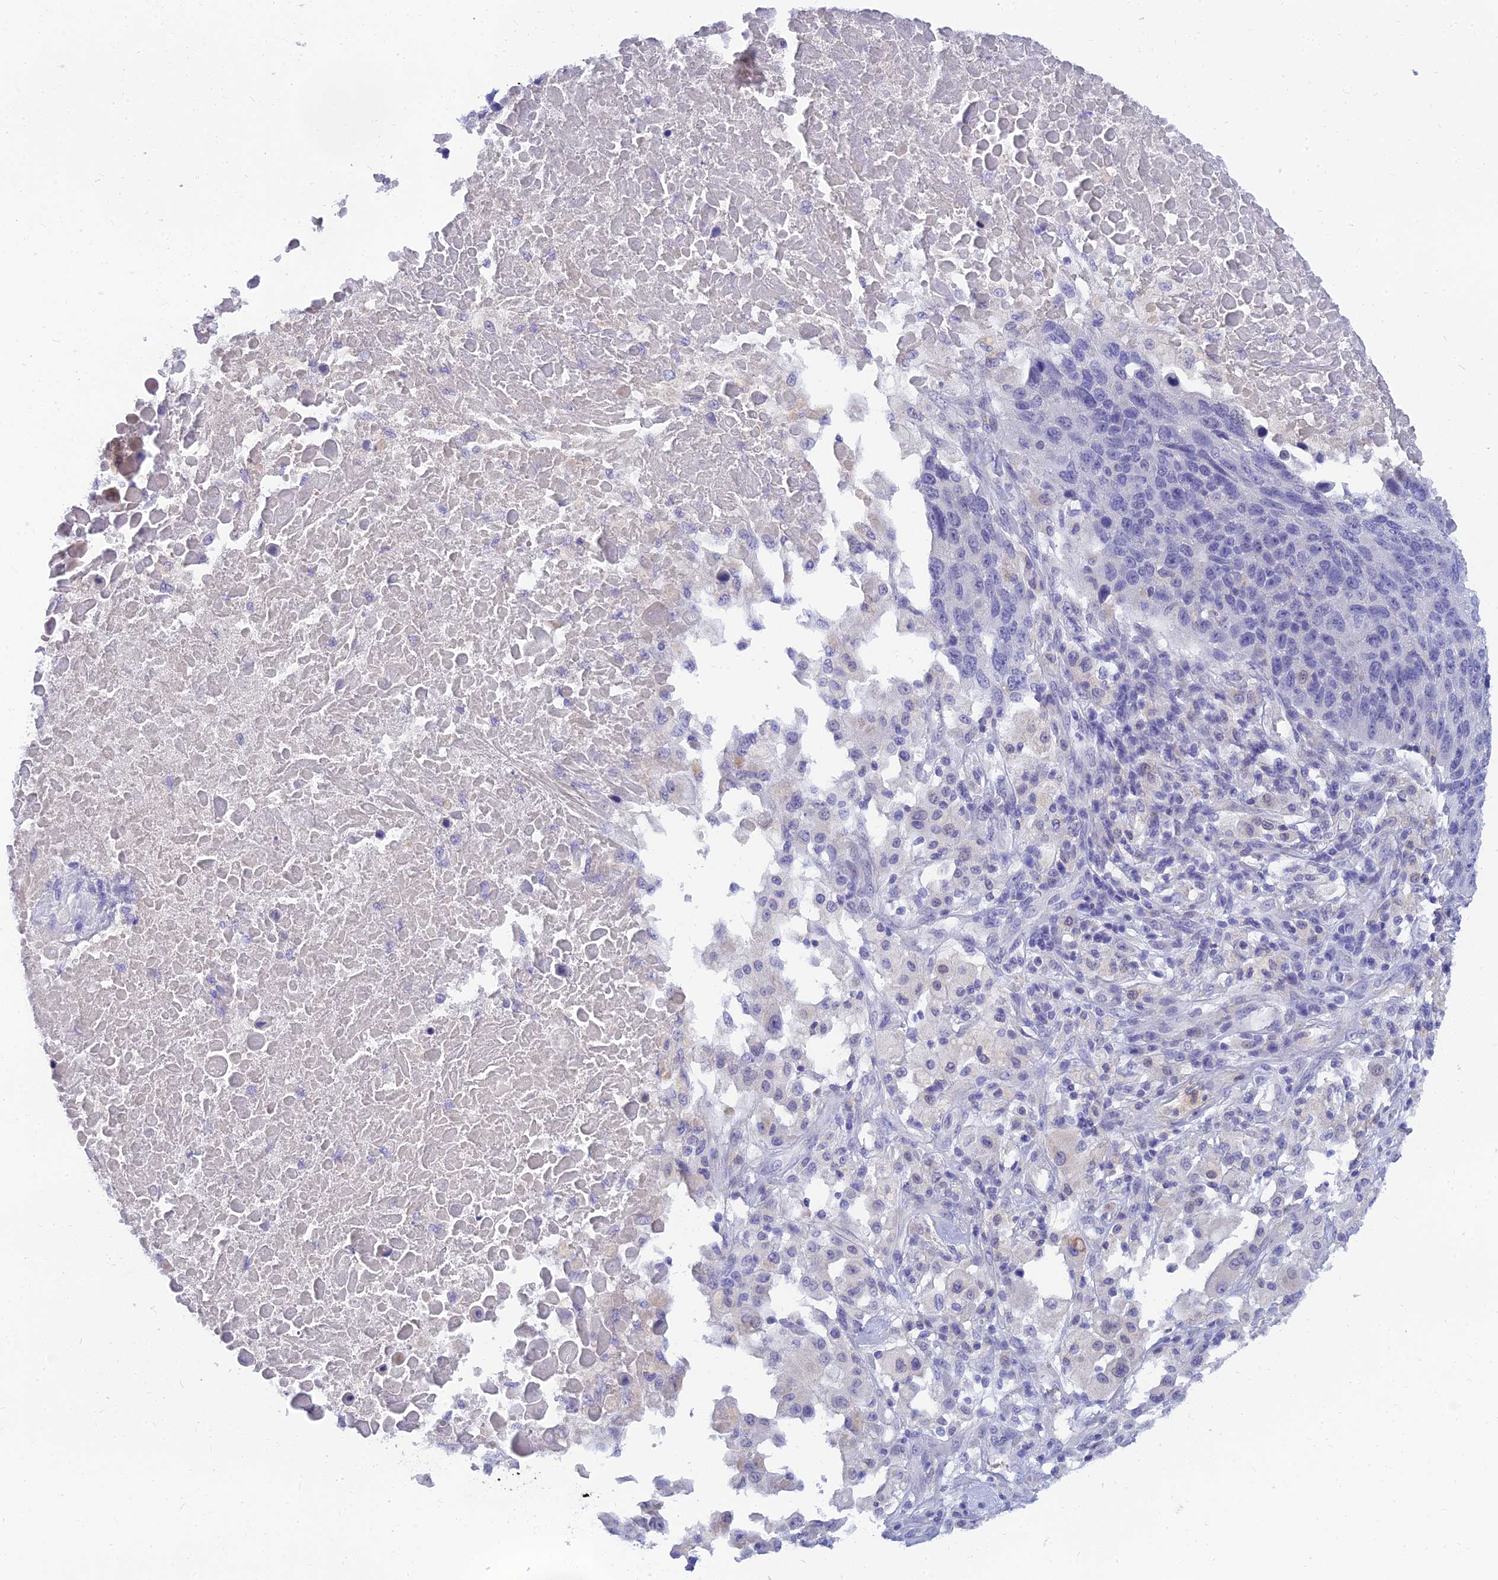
{"staining": {"intensity": "negative", "quantity": "none", "location": "none"}, "tissue": "lung cancer", "cell_type": "Tumor cells", "image_type": "cancer", "snomed": [{"axis": "morphology", "description": "Normal tissue, NOS"}, {"axis": "morphology", "description": "Squamous cell carcinoma, NOS"}, {"axis": "topography", "description": "Lymph node"}, {"axis": "topography", "description": "Lung"}], "caption": "An IHC histopathology image of lung squamous cell carcinoma is shown. There is no staining in tumor cells of lung squamous cell carcinoma. (Immunohistochemistry (ihc), brightfield microscopy, high magnification).", "gene": "TMEM161B", "patient": {"sex": "male", "age": 66}}